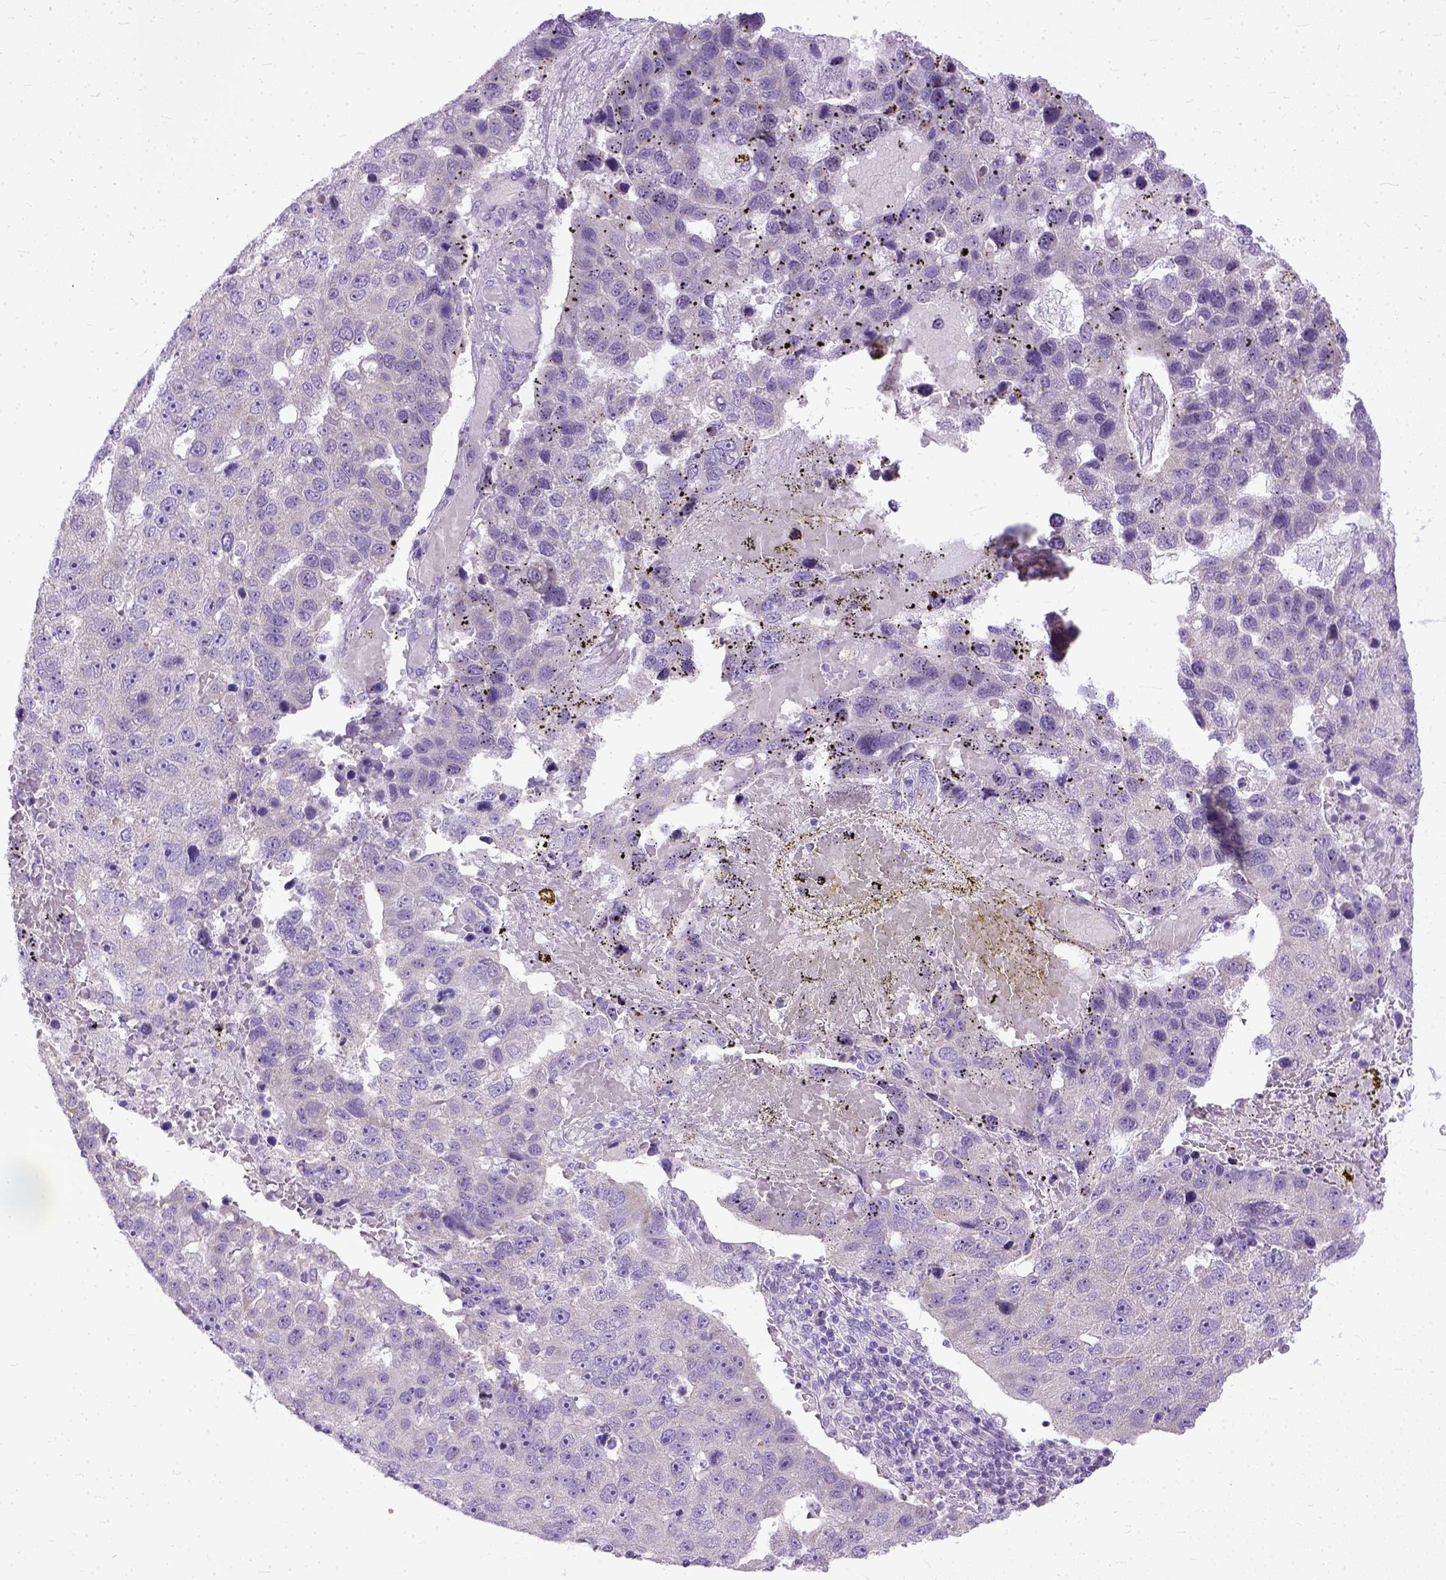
{"staining": {"intensity": "negative", "quantity": "none", "location": "none"}, "tissue": "pancreatic cancer", "cell_type": "Tumor cells", "image_type": "cancer", "snomed": [{"axis": "morphology", "description": "Adenocarcinoma, NOS"}, {"axis": "topography", "description": "Pancreas"}], "caption": "An image of human pancreatic cancer (adenocarcinoma) is negative for staining in tumor cells.", "gene": "TCEAL7", "patient": {"sex": "female", "age": 61}}